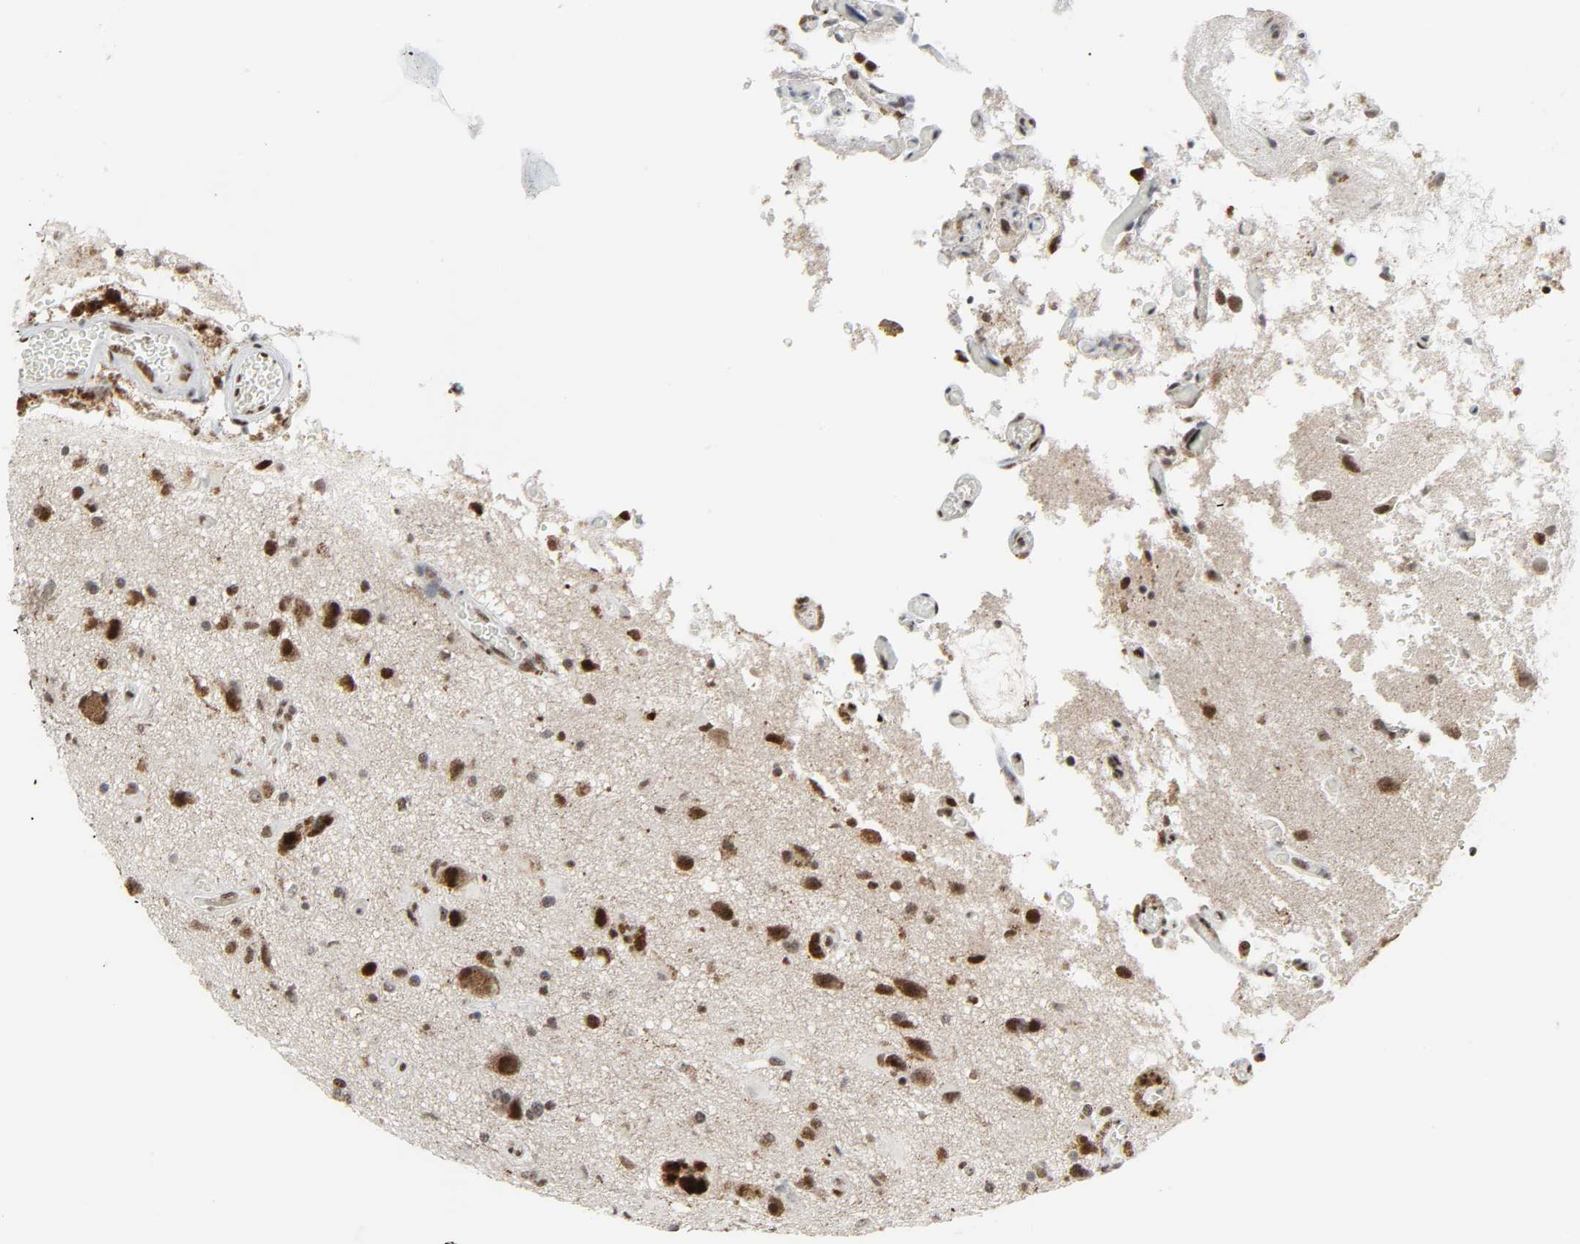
{"staining": {"intensity": "strong", "quantity": "25%-75%", "location": "nuclear"}, "tissue": "glioma", "cell_type": "Tumor cells", "image_type": "cancer", "snomed": [{"axis": "morphology", "description": "Glioma, malignant, High grade"}, {"axis": "topography", "description": "Brain"}], "caption": "Protein expression analysis of malignant glioma (high-grade) displays strong nuclear expression in approximately 25%-75% of tumor cells. (DAB (3,3'-diaminobenzidine) IHC, brown staining for protein, blue staining for nuclei).", "gene": "CDK7", "patient": {"sex": "male", "age": 47}}